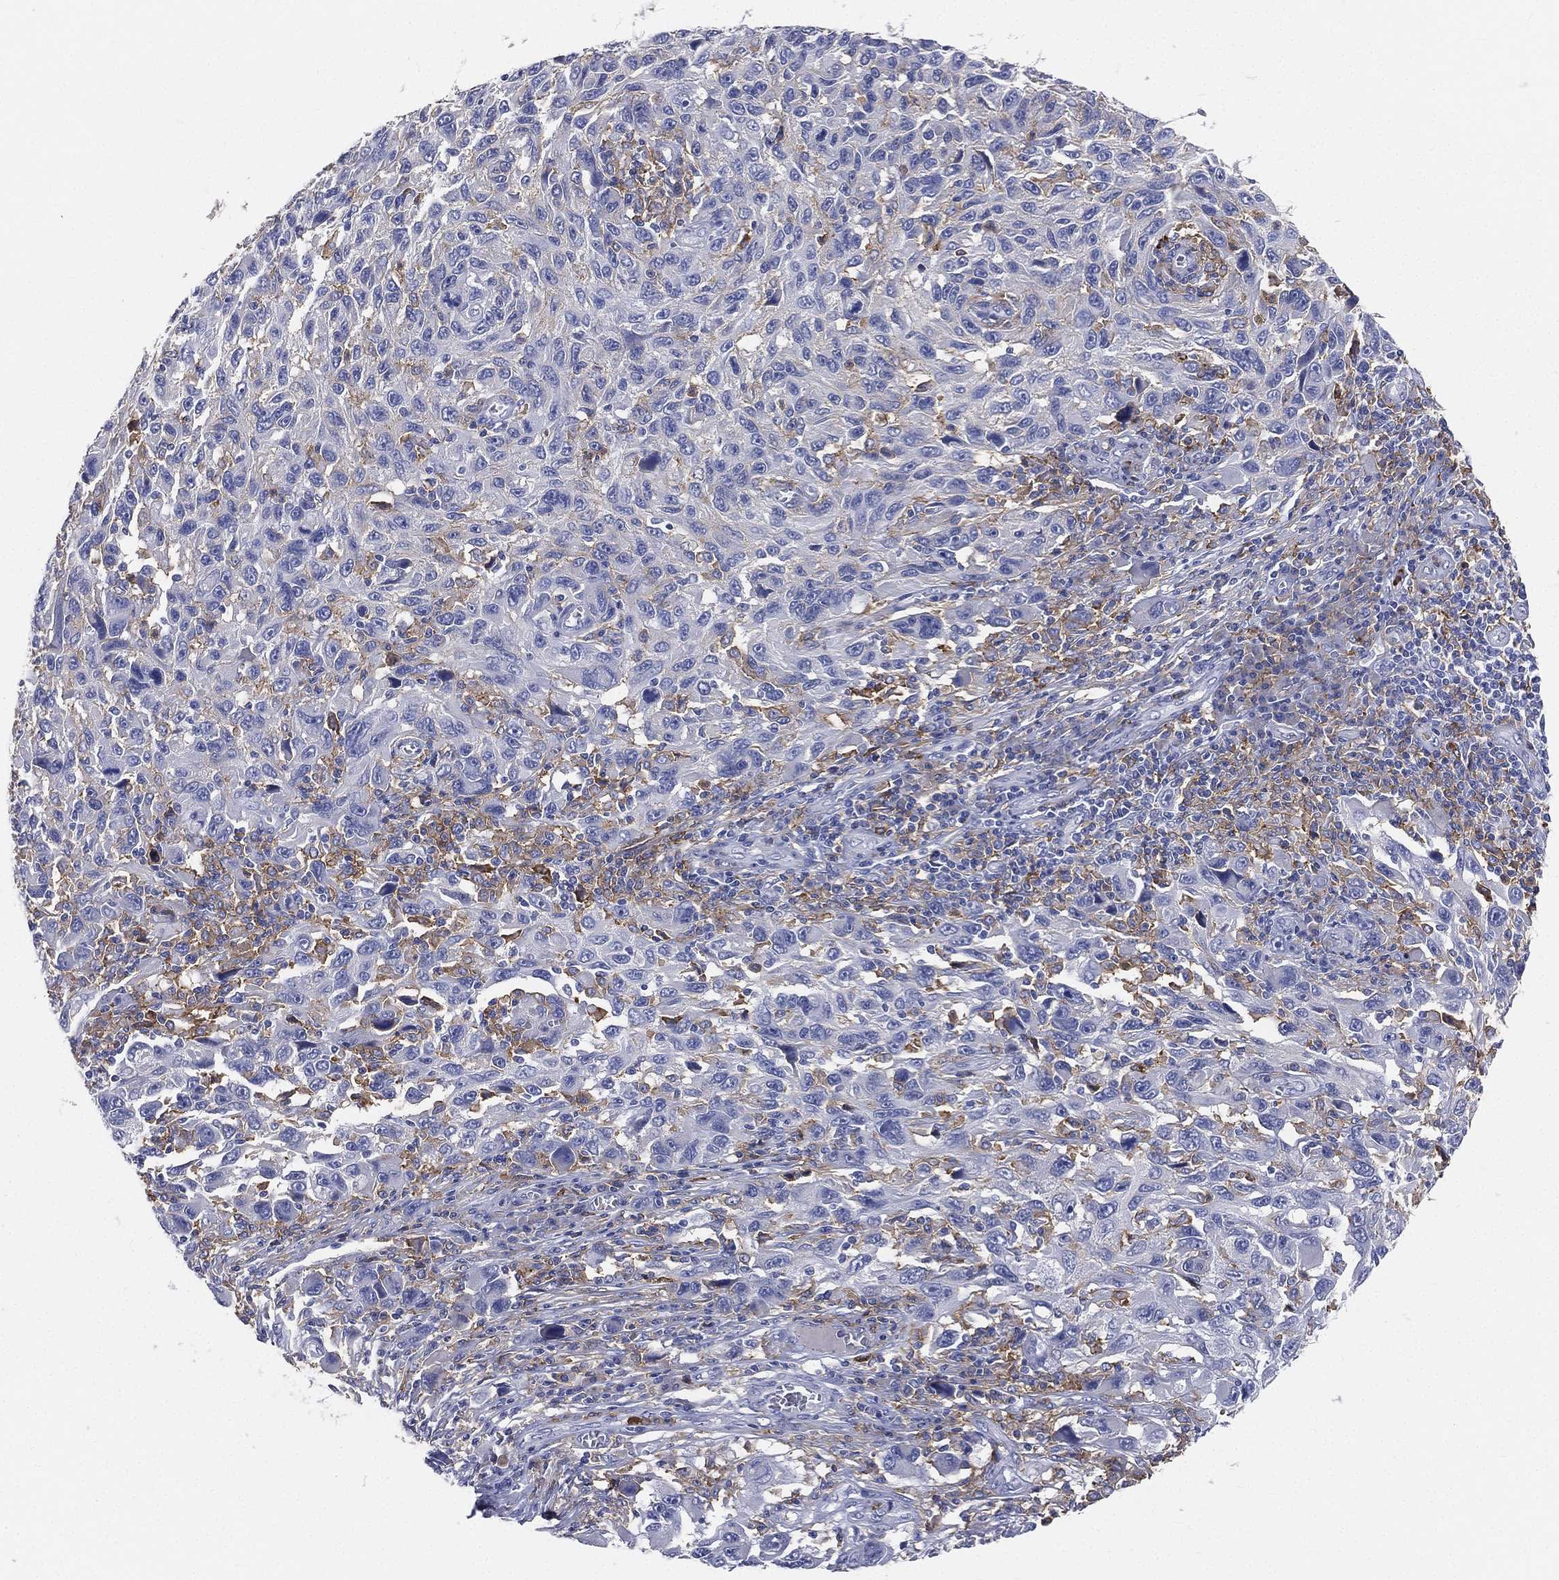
{"staining": {"intensity": "negative", "quantity": "none", "location": "none"}, "tissue": "melanoma", "cell_type": "Tumor cells", "image_type": "cancer", "snomed": [{"axis": "morphology", "description": "Malignant melanoma, NOS"}, {"axis": "topography", "description": "Skin"}], "caption": "An immunohistochemistry micrograph of malignant melanoma is shown. There is no staining in tumor cells of malignant melanoma.", "gene": "CD33", "patient": {"sex": "male", "age": 53}}